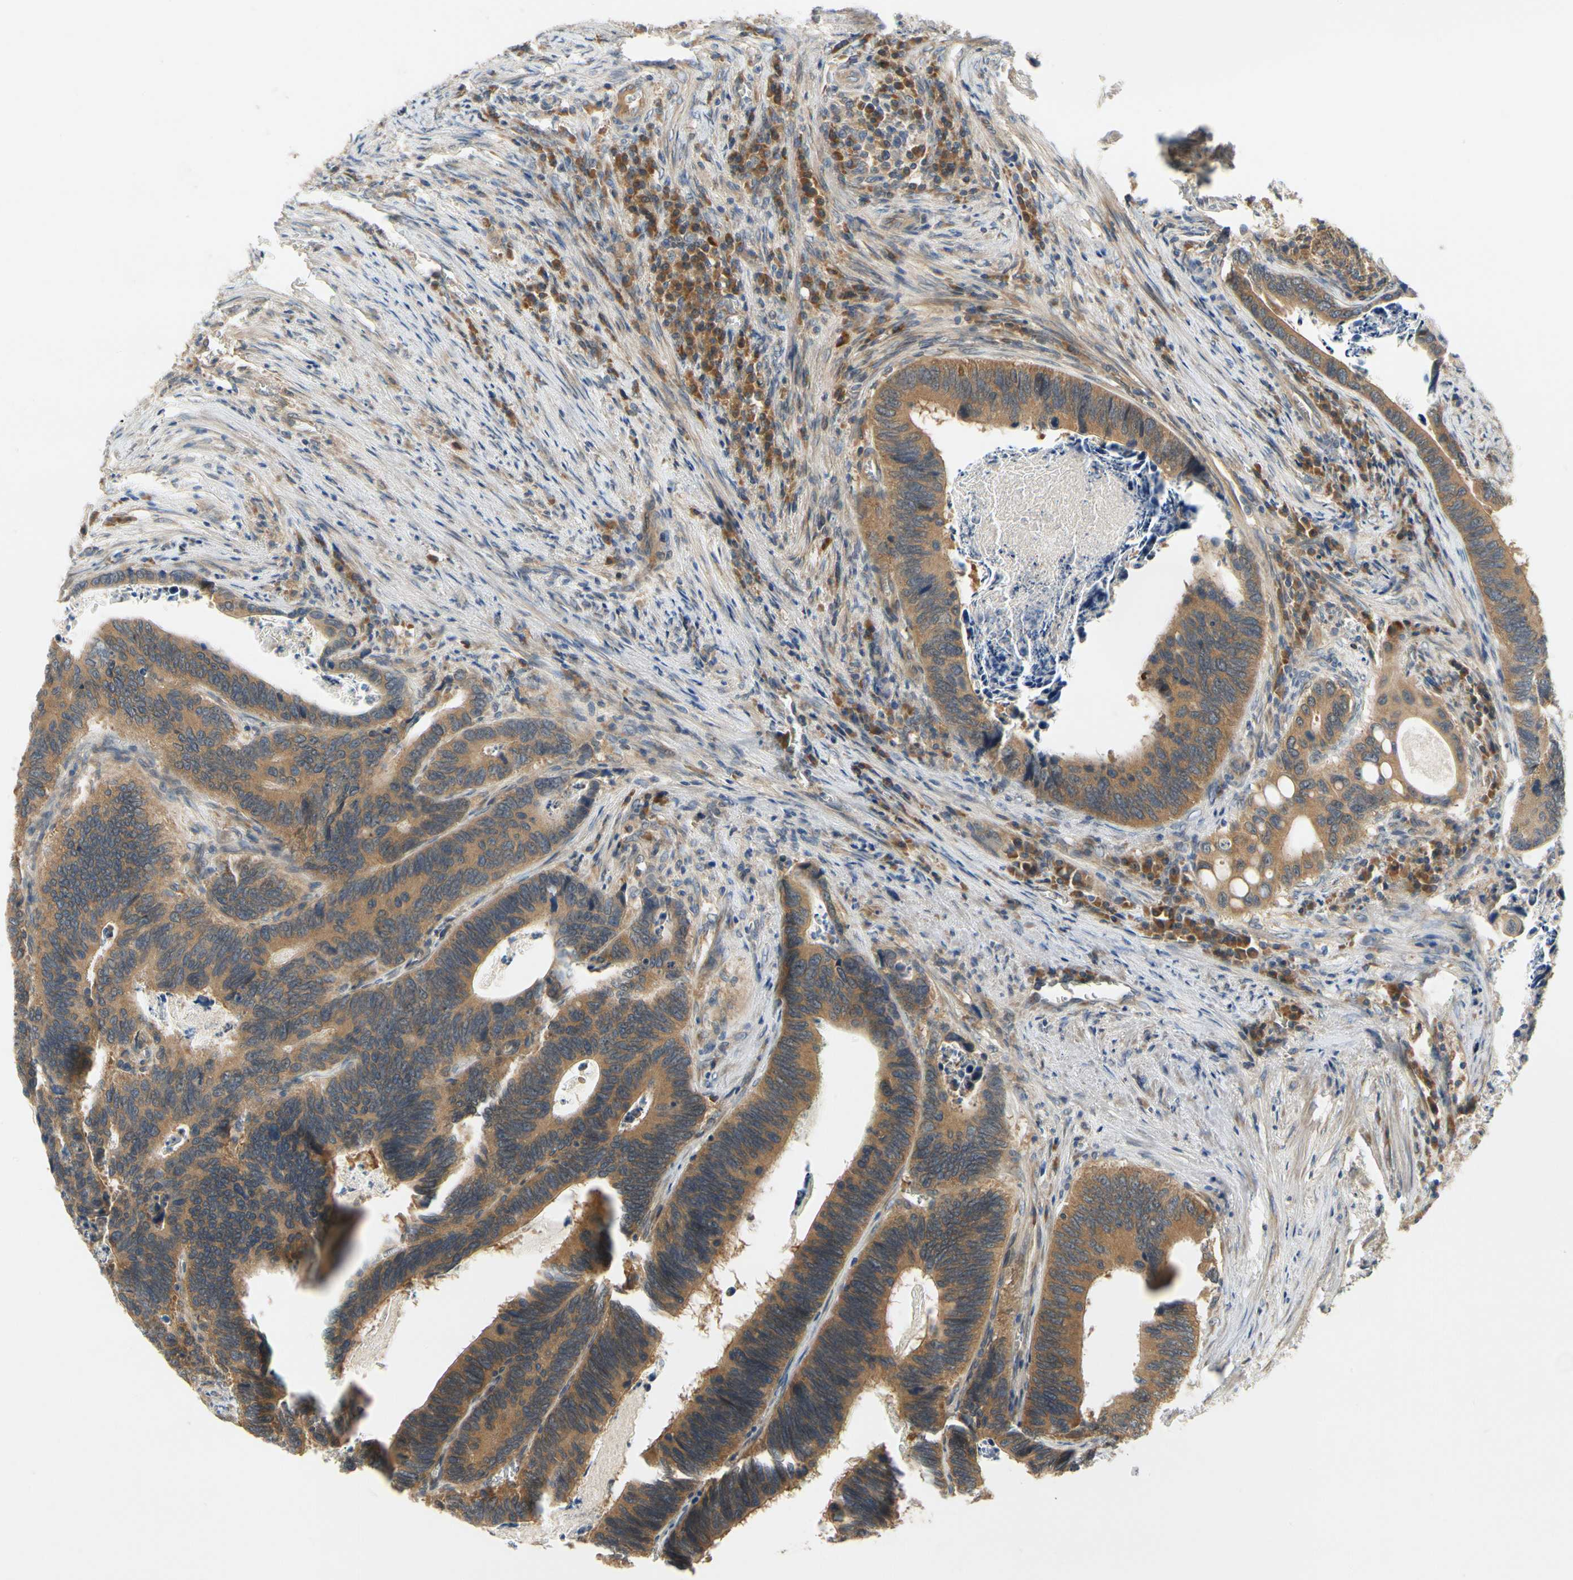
{"staining": {"intensity": "moderate", "quantity": ">75%", "location": "cytoplasmic/membranous"}, "tissue": "colorectal cancer", "cell_type": "Tumor cells", "image_type": "cancer", "snomed": [{"axis": "morphology", "description": "Adenocarcinoma, NOS"}, {"axis": "topography", "description": "Colon"}], "caption": "Protein analysis of colorectal adenocarcinoma tissue reveals moderate cytoplasmic/membranous expression in approximately >75% of tumor cells.", "gene": "TDRP", "patient": {"sex": "male", "age": 72}}